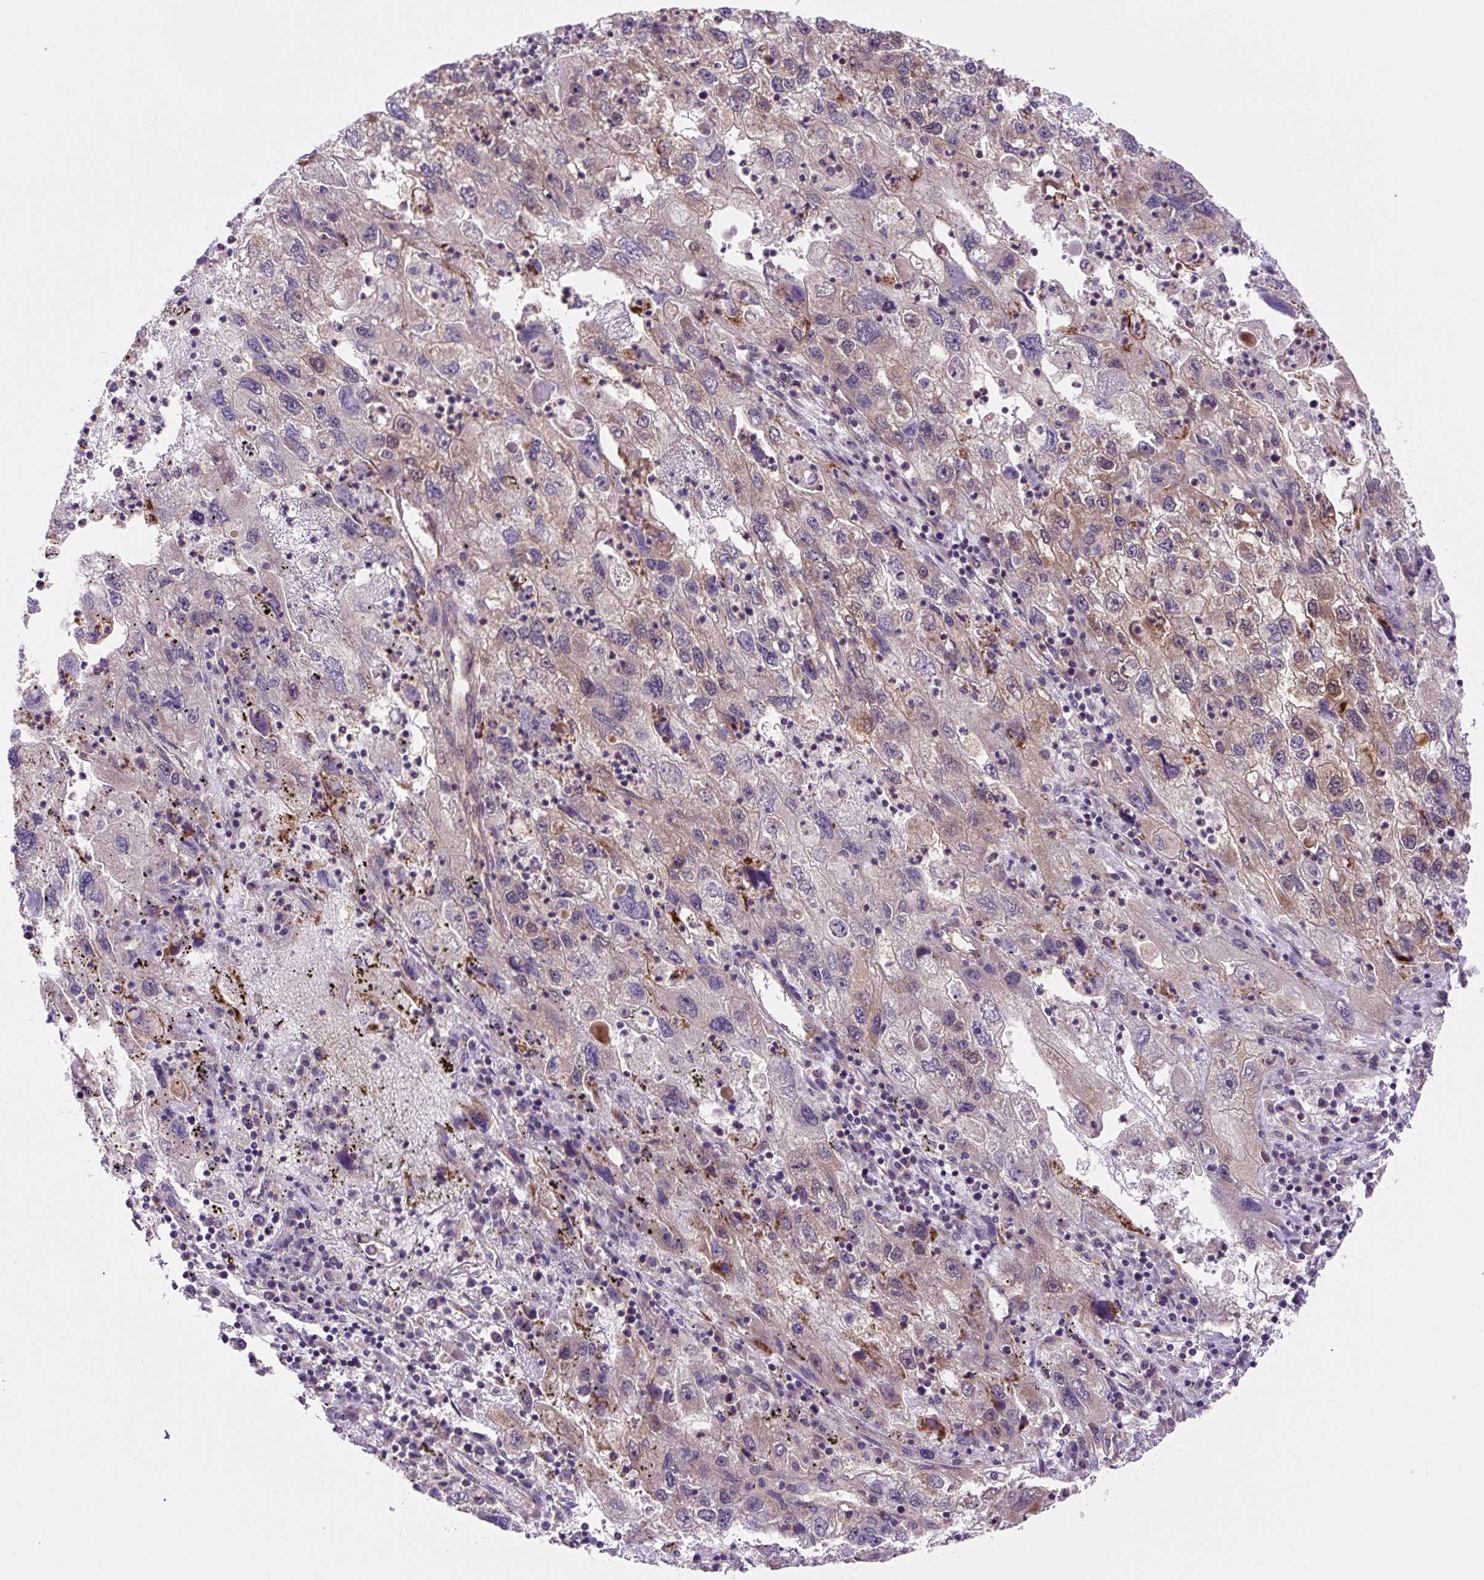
{"staining": {"intensity": "weak", "quantity": "25%-75%", "location": "cytoplasmic/membranous"}, "tissue": "endometrial cancer", "cell_type": "Tumor cells", "image_type": "cancer", "snomed": [{"axis": "morphology", "description": "Adenocarcinoma, NOS"}, {"axis": "topography", "description": "Endometrium"}], "caption": "This image shows endometrial adenocarcinoma stained with IHC to label a protein in brown. The cytoplasmic/membranous of tumor cells show weak positivity for the protein. Nuclei are counter-stained blue.", "gene": "TRIAP1", "patient": {"sex": "female", "age": 49}}